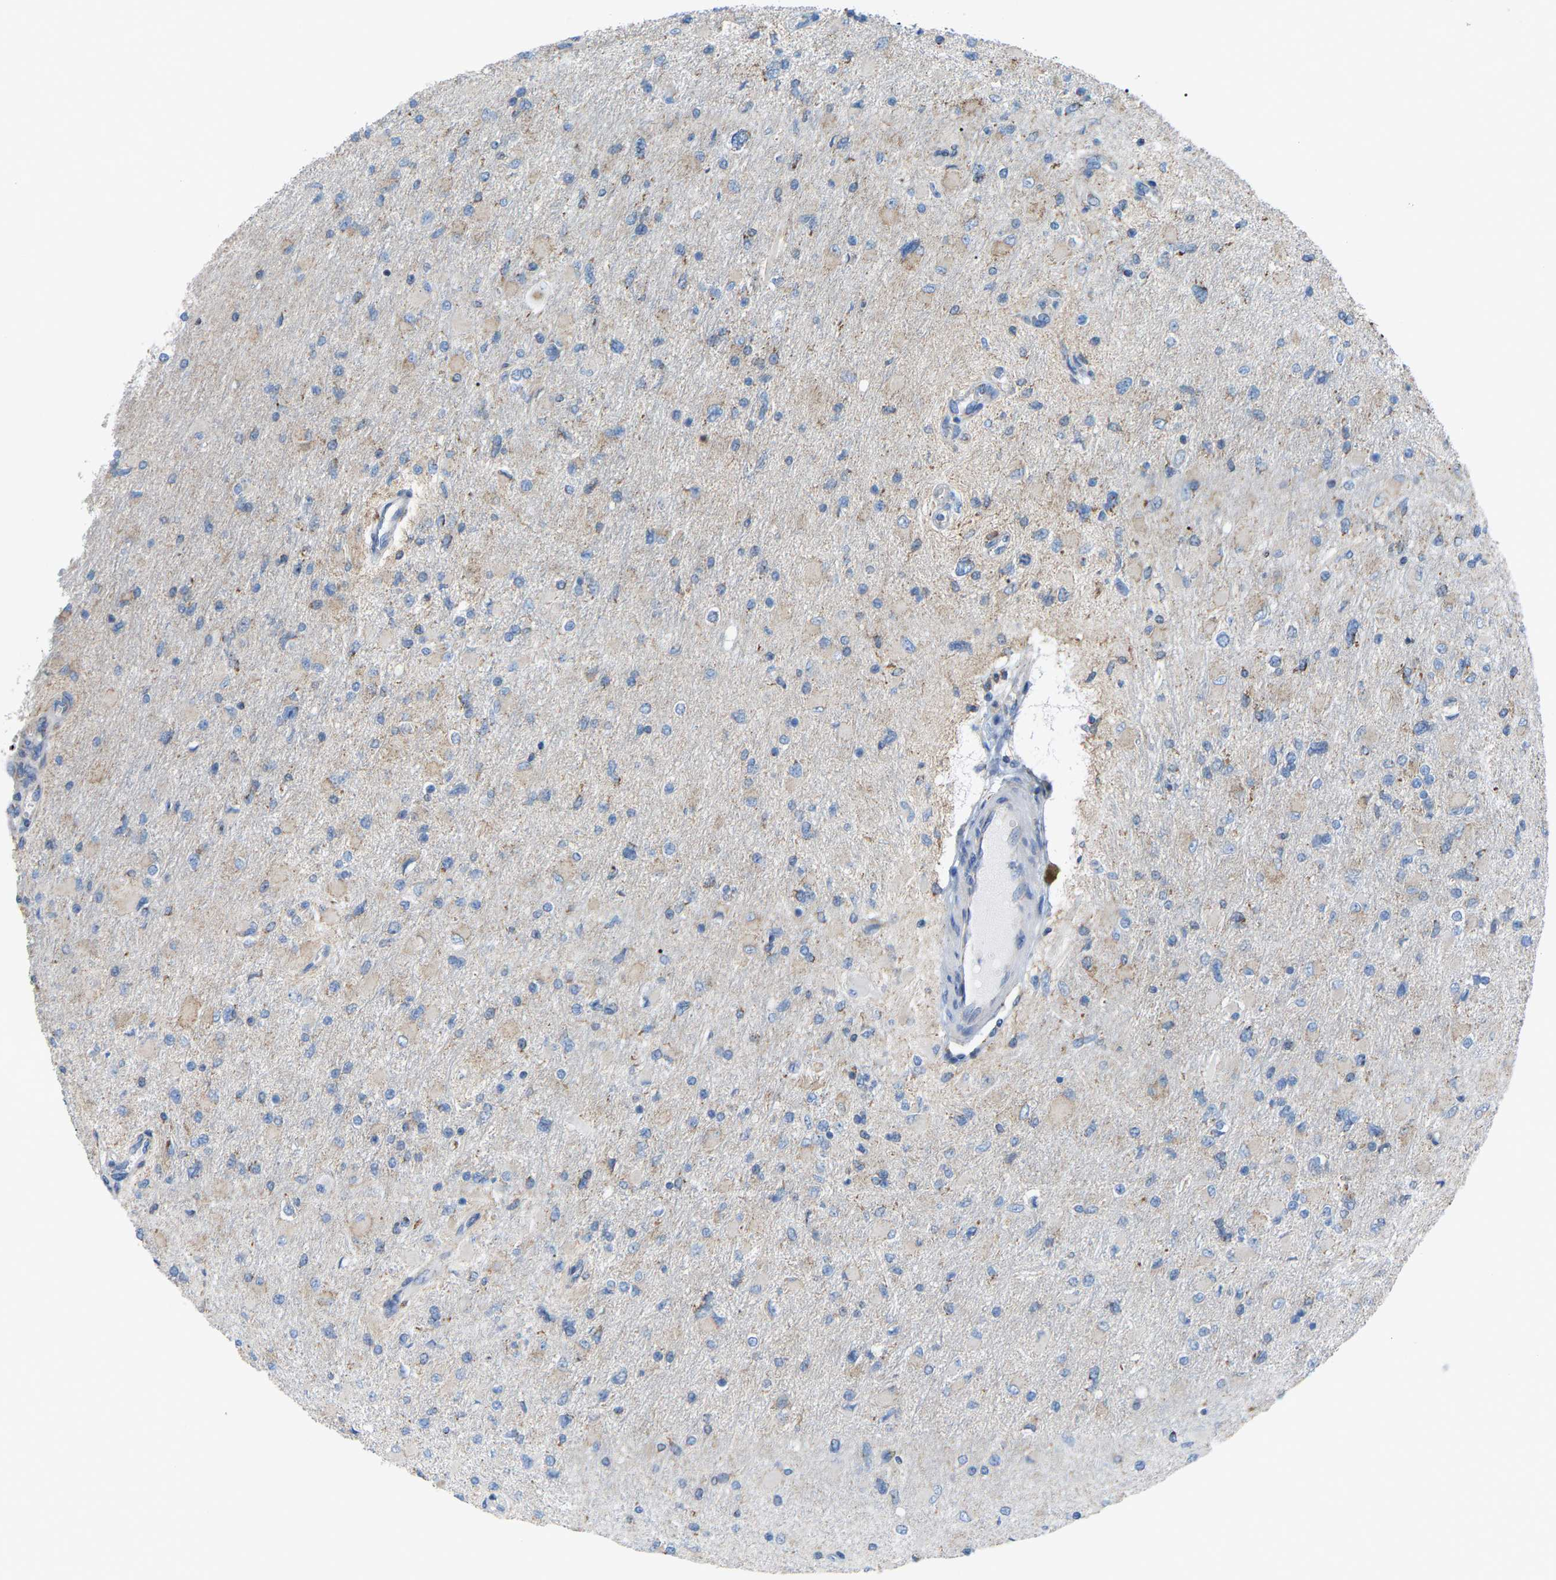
{"staining": {"intensity": "negative", "quantity": "none", "location": "none"}, "tissue": "glioma", "cell_type": "Tumor cells", "image_type": "cancer", "snomed": [{"axis": "morphology", "description": "Glioma, malignant, High grade"}, {"axis": "topography", "description": "Cerebral cortex"}], "caption": "An IHC micrograph of high-grade glioma (malignant) is shown. There is no staining in tumor cells of high-grade glioma (malignant).", "gene": "CROT", "patient": {"sex": "female", "age": 36}}